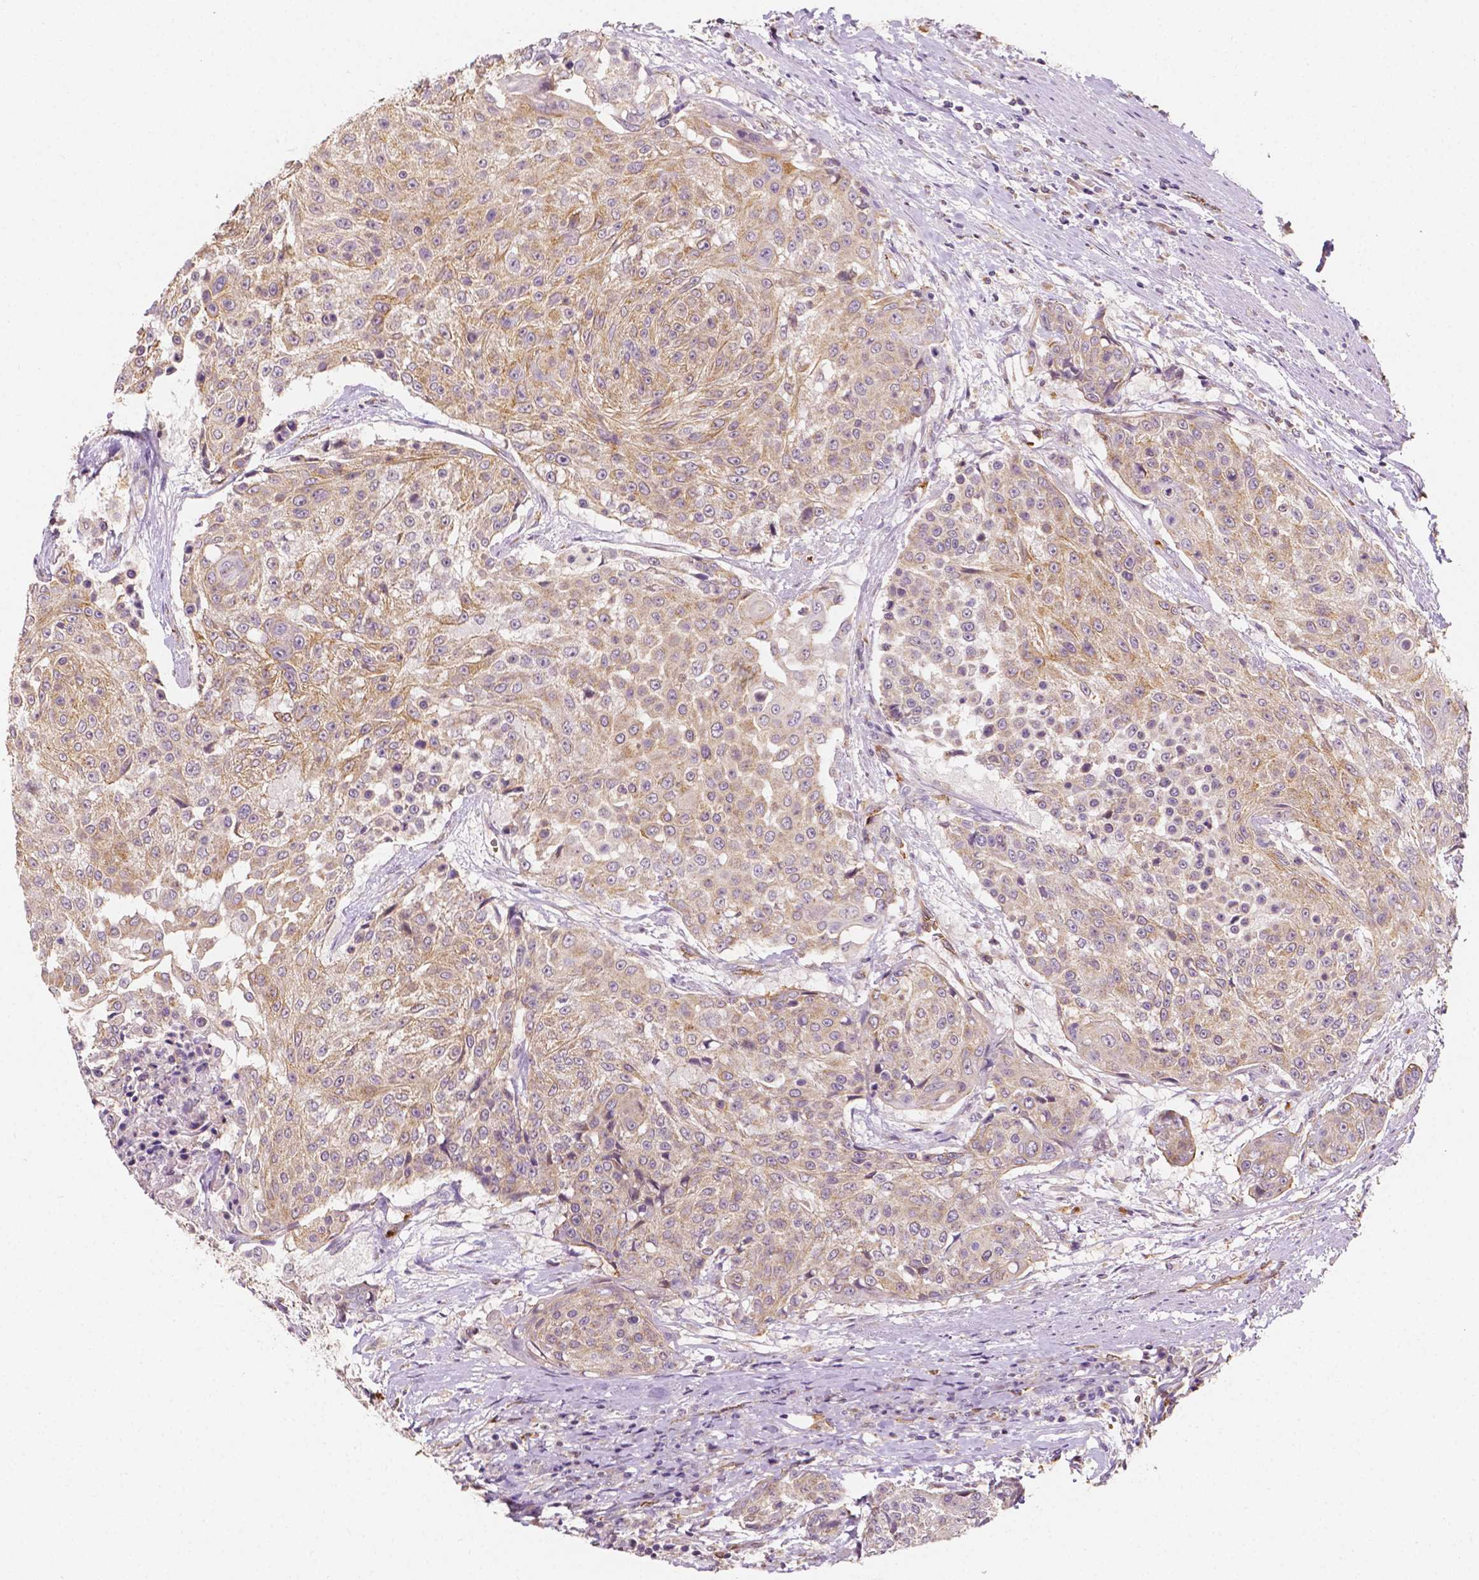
{"staining": {"intensity": "weak", "quantity": "25%-75%", "location": "cytoplasmic/membranous"}, "tissue": "urothelial cancer", "cell_type": "Tumor cells", "image_type": "cancer", "snomed": [{"axis": "morphology", "description": "Urothelial carcinoma, High grade"}, {"axis": "topography", "description": "Urinary bladder"}], "caption": "A brown stain shows weak cytoplasmic/membranous positivity of a protein in human urothelial cancer tumor cells.", "gene": "SLC22A4", "patient": {"sex": "female", "age": 63}}